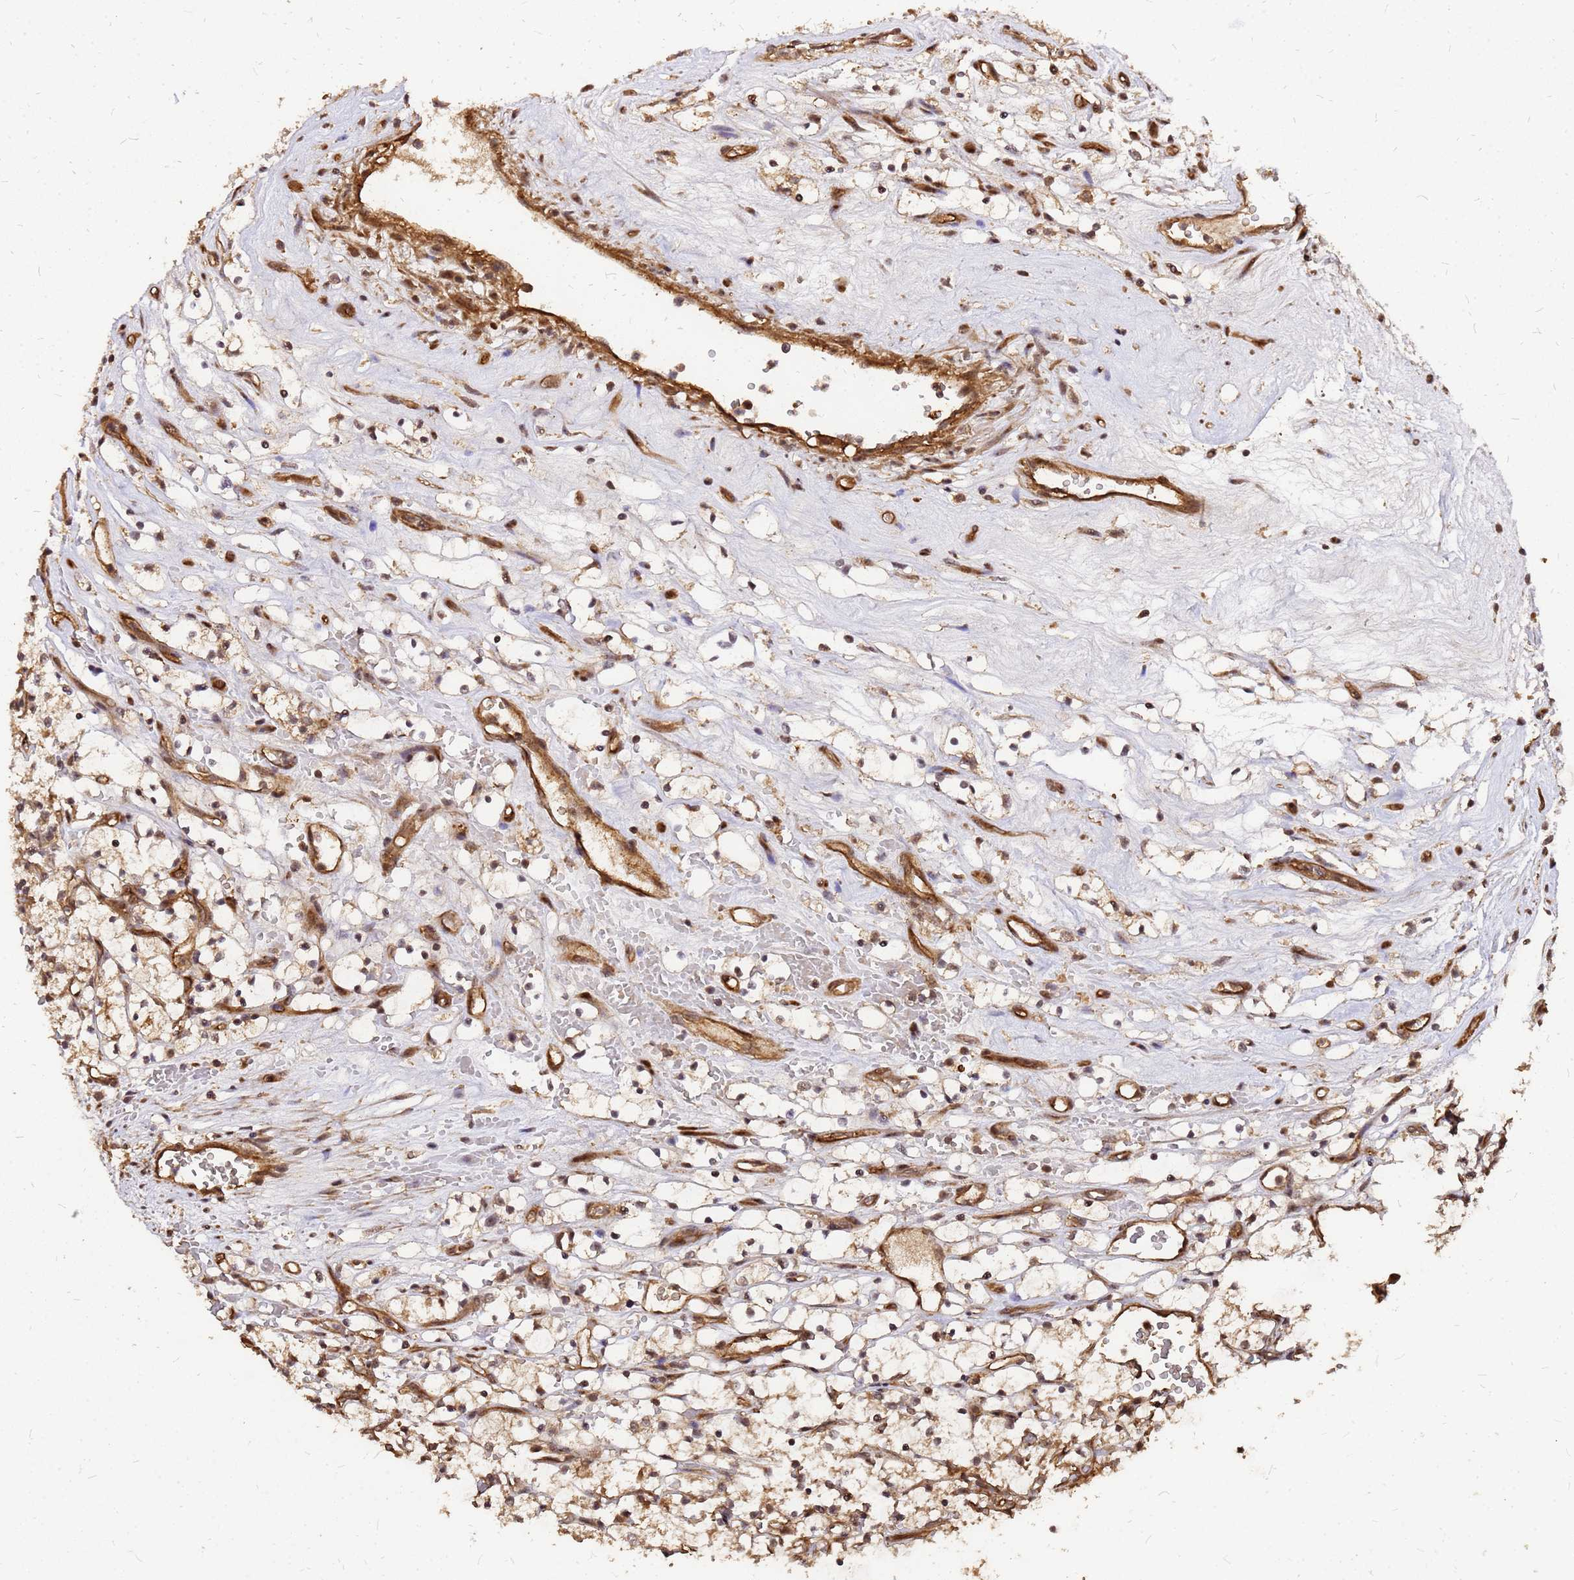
{"staining": {"intensity": "moderate", "quantity": ">75%", "location": "cytoplasmic/membranous"}, "tissue": "renal cancer", "cell_type": "Tumor cells", "image_type": "cancer", "snomed": [{"axis": "morphology", "description": "Adenocarcinoma, NOS"}, {"axis": "topography", "description": "Kidney"}], "caption": "High-magnification brightfield microscopy of renal adenocarcinoma stained with DAB (brown) and counterstained with hematoxylin (blue). tumor cells exhibit moderate cytoplasmic/membranous staining is seen in about>75% of cells.", "gene": "GPATCH8", "patient": {"sex": "female", "age": 69}}